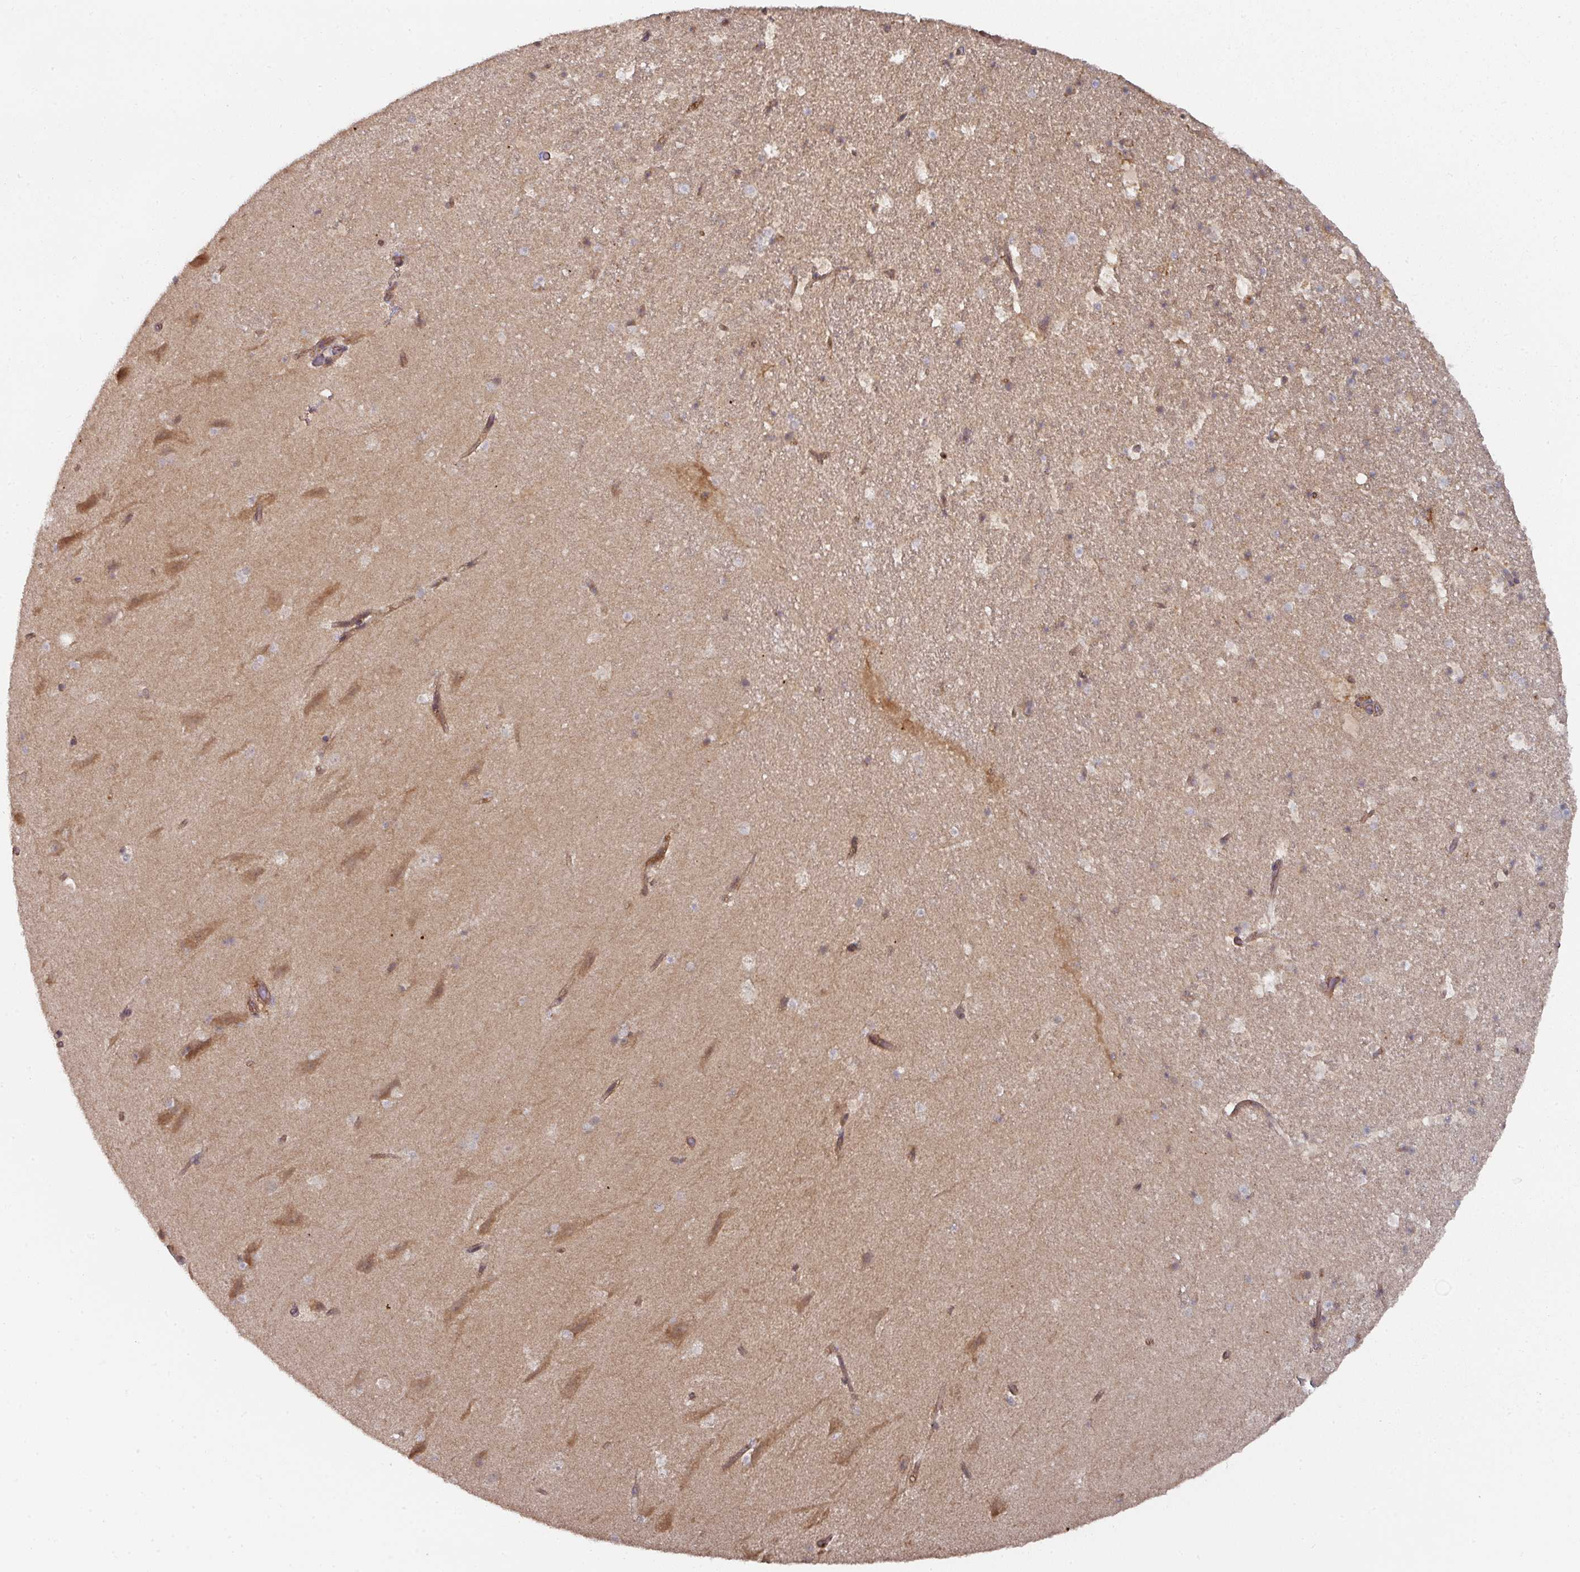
{"staining": {"intensity": "weak", "quantity": "<25%", "location": "cytoplasmic/membranous"}, "tissue": "hippocampus", "cell_type": "Glial cells", "image_type": "normal", "snomed": [{"axis": "morphology", "description": "Normal tissue, NOS"}, {"axis": "topography", "description": "Hippocampus"}], "caption": "Immunohistochemical staining of unremarkable hippocampus shows no significant positivity in glial cells.", "gene": "CEP95", "patient": {"sex": "male", "age": 37}}